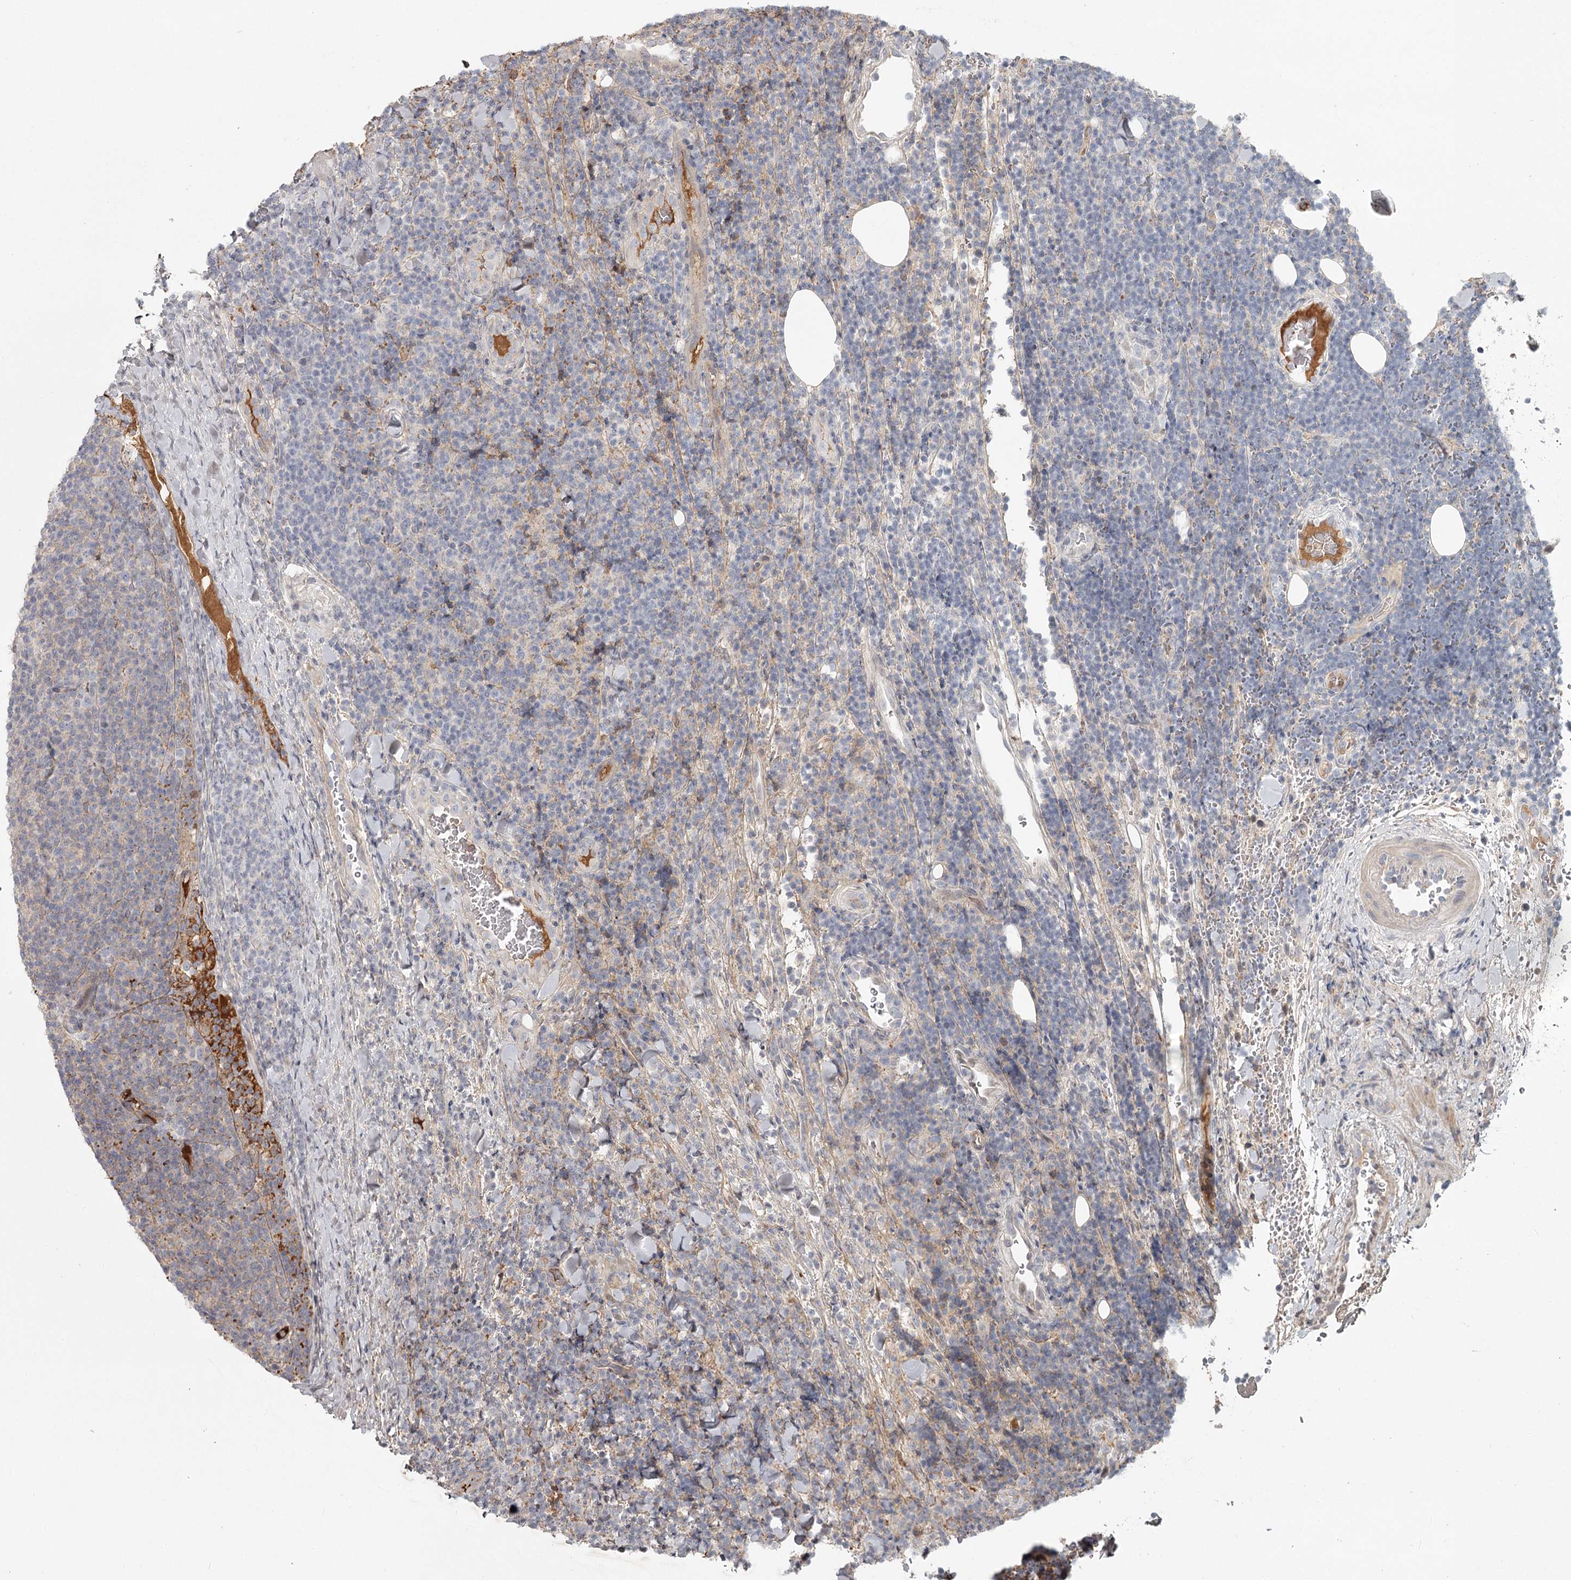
{"staining": {"intensity": "negative", "quantity": "none", "location": "none"}, "tissue": "lymphoma", "cell_type": "Tumor cells", "image_type": "cancer", "snomed": [{"axis": "morphology", "description": "Malignant lymphoma, non-Hodgkin's type, Low grade"}, {"axis": "topography", "description": "Lymph node"}], "caption": "Human lymphoma stained for a protein using immunohistochemistry exhibits no staining in tumor cells.", "gene": "DHRS9", "patient": {"sex": "male", "age": 66}}